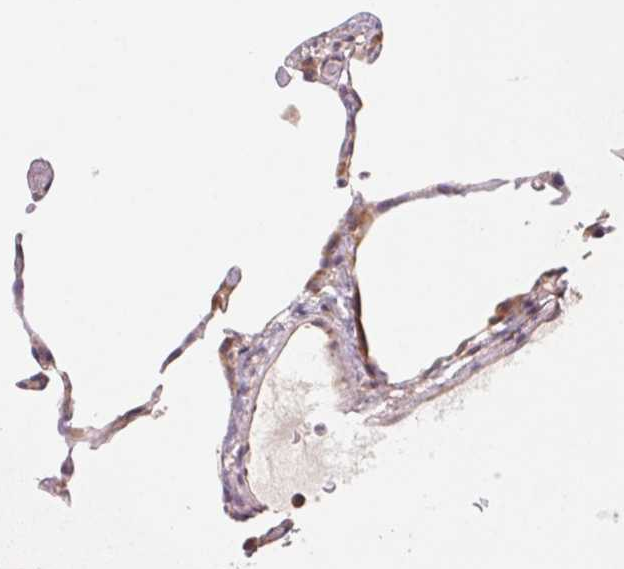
{"staining": {"intensity": "weak", "quantity": "25%-75%", "location": "cytoplasmic/membranous"}, "tissue": "lung", "cell_type": "Alveolar cells", "image_type": "normal", "snomed": [{"axis": "morphology", "description": "Normal tissue, NOS"}, {"axis": "topography", "description": "Lung"}], "caption": "Normal lung was stained to show a protein in brown. There is low levels of weak cytoplasmic/membranous positivity in about 25%-75% of alveolar cells. The protein is stained brown, and the nuclei are stained in blue (DAB IHC with brightfield microscopy, high magnification).", "gene": "RPL27A", "patient": {"sex": "female", "age": 57}}